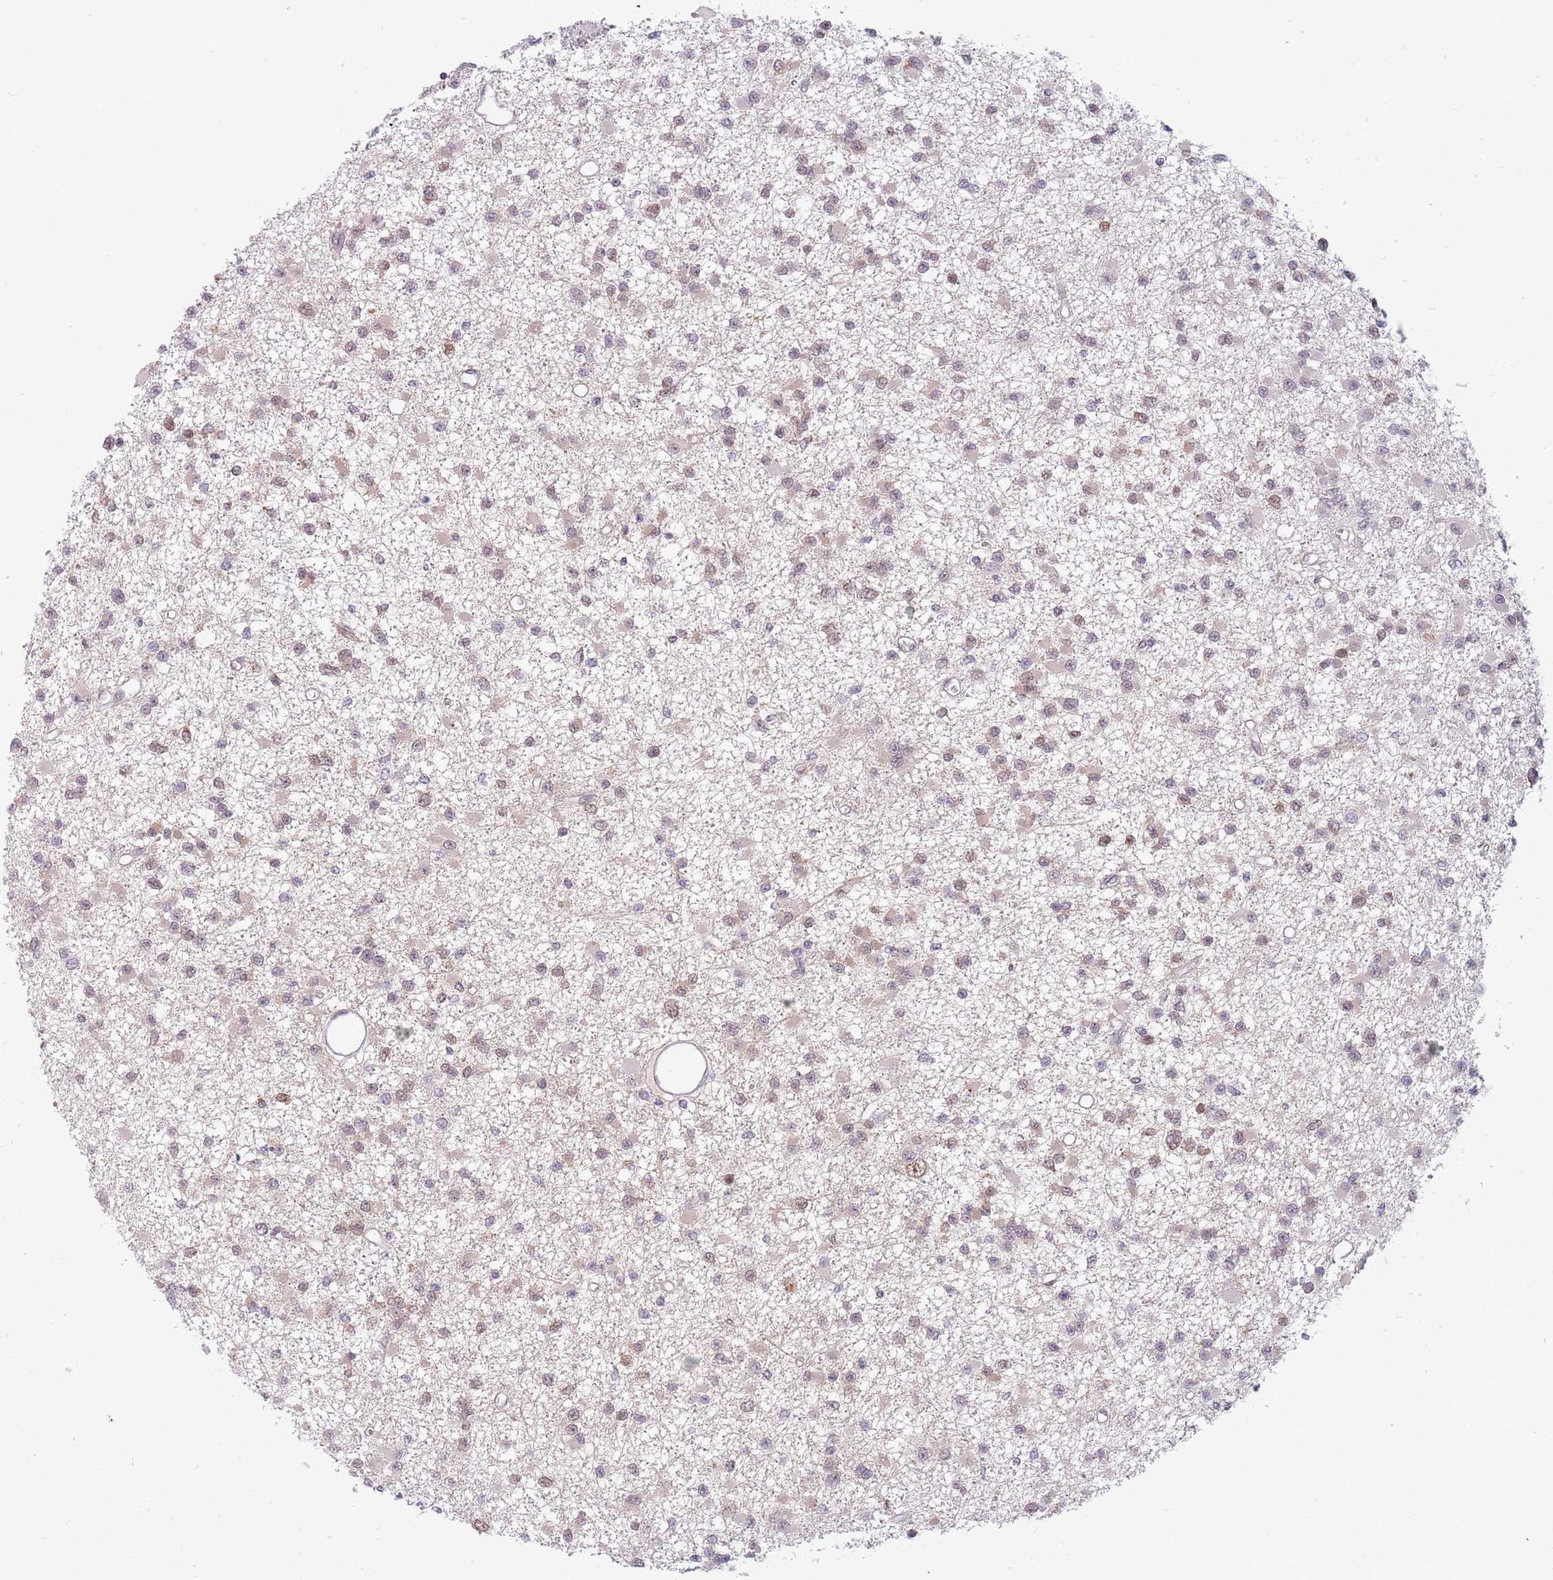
{"staining": {"intensity": "weak", "quantity": "25%-75%", "location": "nuclear"}, "tissue": "glioma", "cell_type": "Tumor cells", "image_type": "cancer", "snomed": [{"axis": "morphology", "description": "Glioma, malignant, Low grade"}, {"axis": "topography", "description": "Brain"}], "caption": "The histopathology image exhibits a brown stain indicating the presence of a protein in the nuclear of tumor cells in malignant glioma (low-grade).", "gene": "ZNF574", "patient": {"sex": "female", "age": 22}}